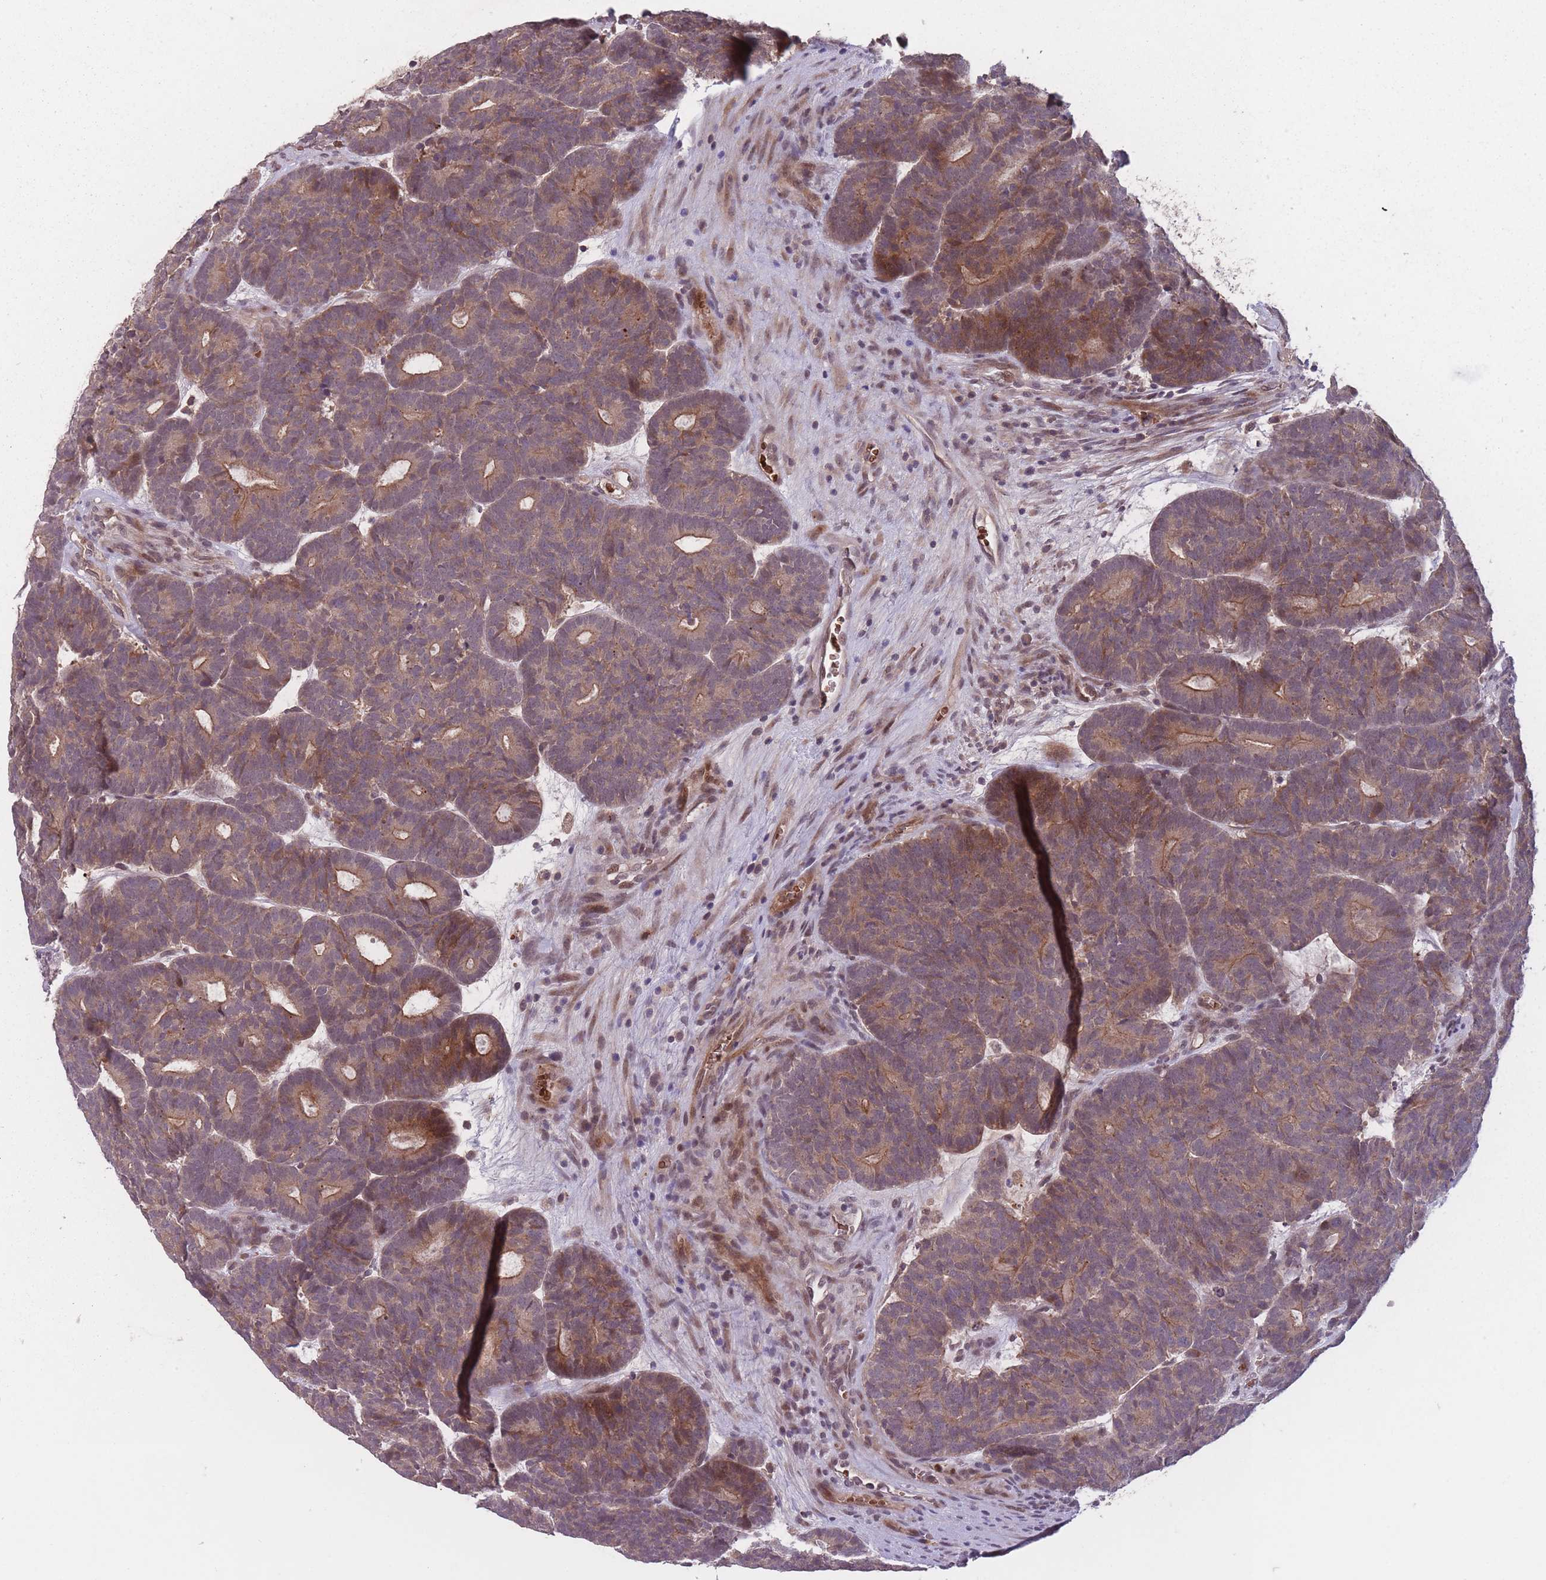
{"staining": {"intensity": "moderate", "quantity": "25%-75%", "location": "cytoplasmic/membranous"}, "tissue": "head and neck cancer", "cell_type": "Tumor cells", "image_type": "cancer", "snomed": [{"axis": "morphology", "description": "Adenocarcinoma, NOS"}, {"axis": "topography", "description": "Head-Neck"}], "caption": "Adenocarcinoma (head and neck) stained with DAB immunohistochemistry (IHC) shows medium levels of moderate cytoplasmic/membranous positivity in about 25%-75% of tumor cells.", "gene": "SECTM1", "patient": {"sex": "female", "age": 81}}